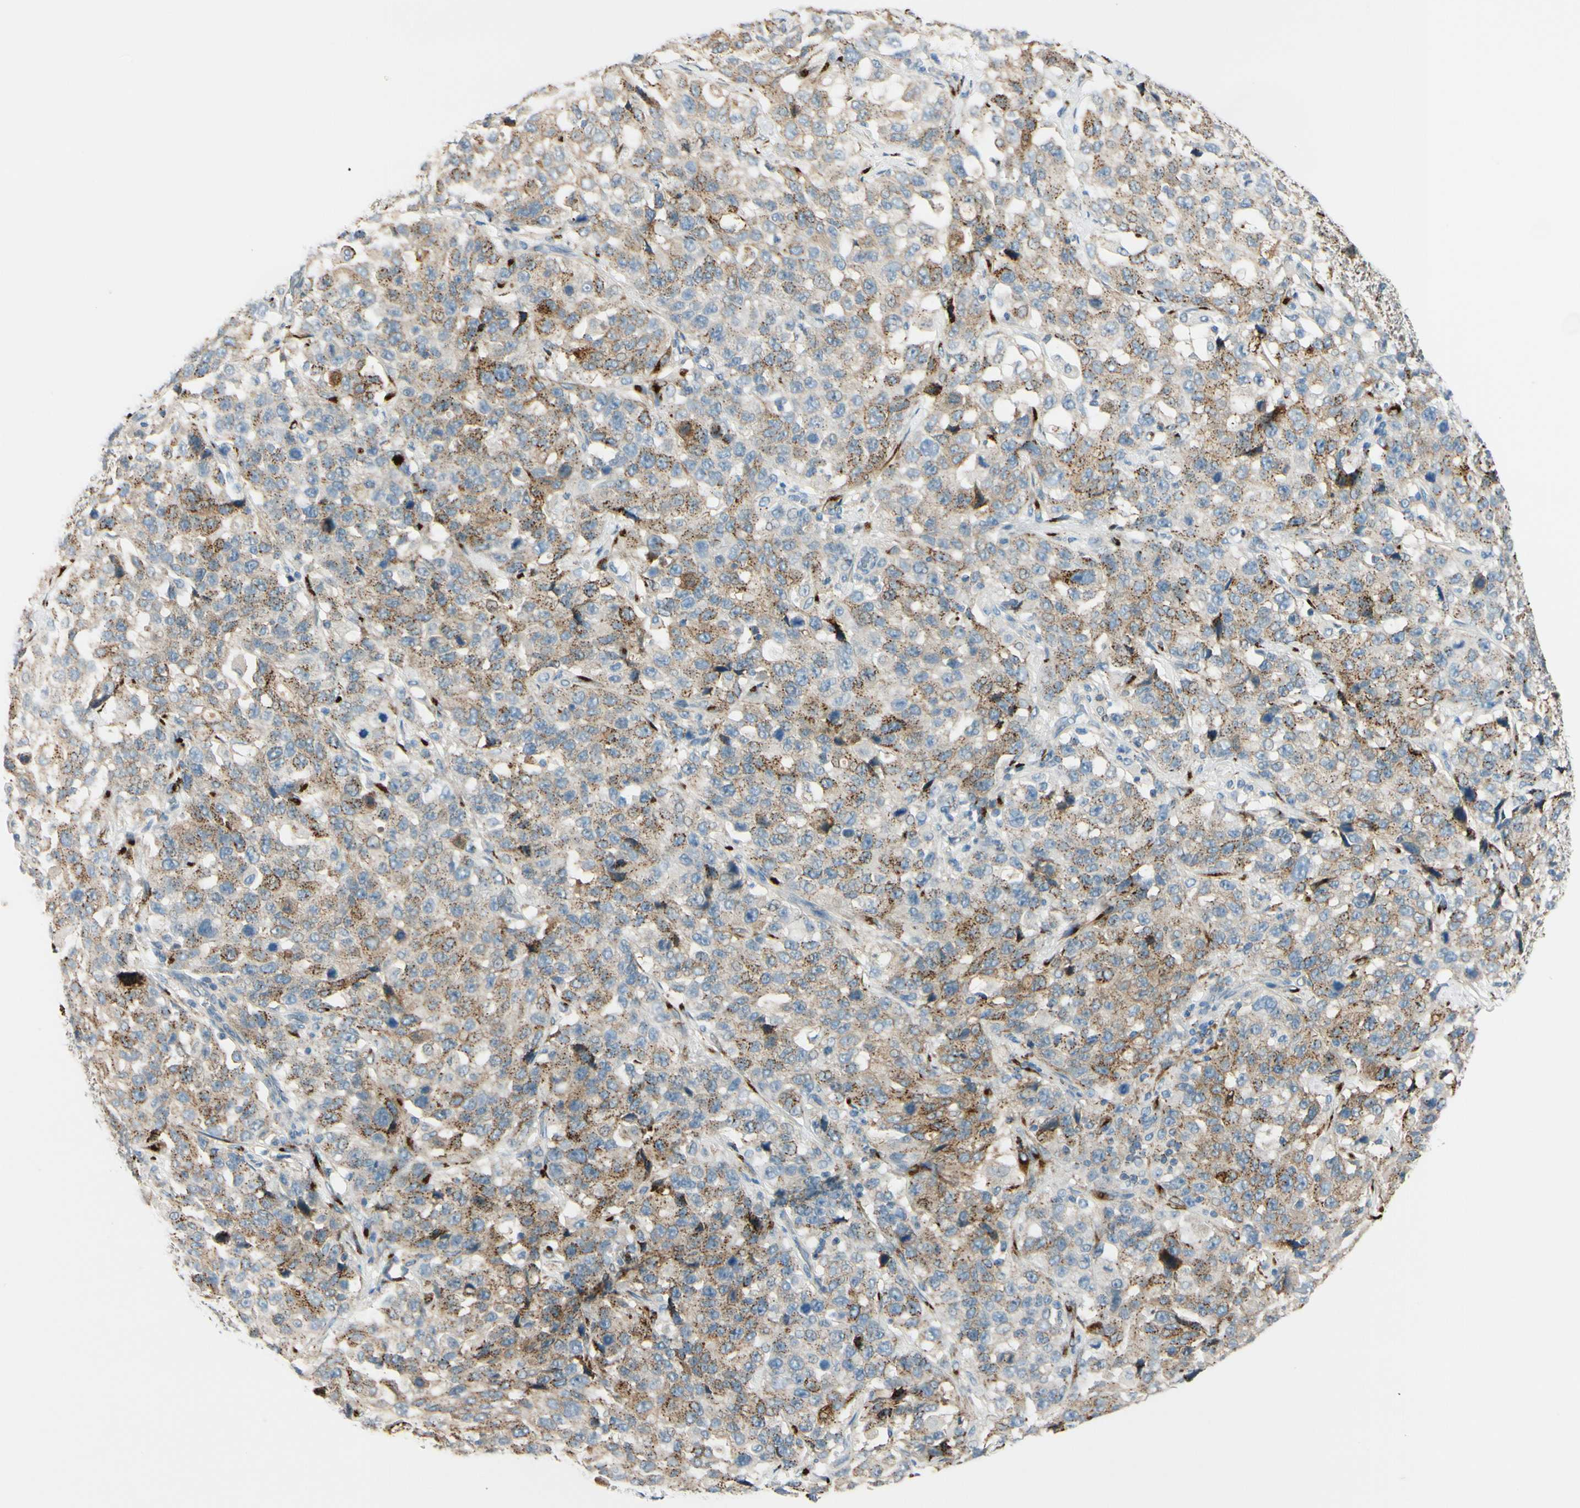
{"staining": {"intensity": "moderate", "quantity": ">75%", "location": "cytoplasmic/membranous"}, "tissue": "stomach cancer", "cell_type": "Tumor cells", "image_type": "cancer", "snomed": [{"axis": "morphology", "description": "Normal tissue, NOS"}, {"axis": "morphology", "description": "Adenocarcinoma, NOS"}, {"axis": "topography", "description": "Stomach"}], "caption": "Protein expression analysis of human stomach cancer (adenocarcinoma) reveals moderate cytoplasmic/membranous positivity in about >75% of tumor cells. Nuclei are stained in blue.", "gene": "GALNT5", "patient": {"sex": "male", "age": 48}}